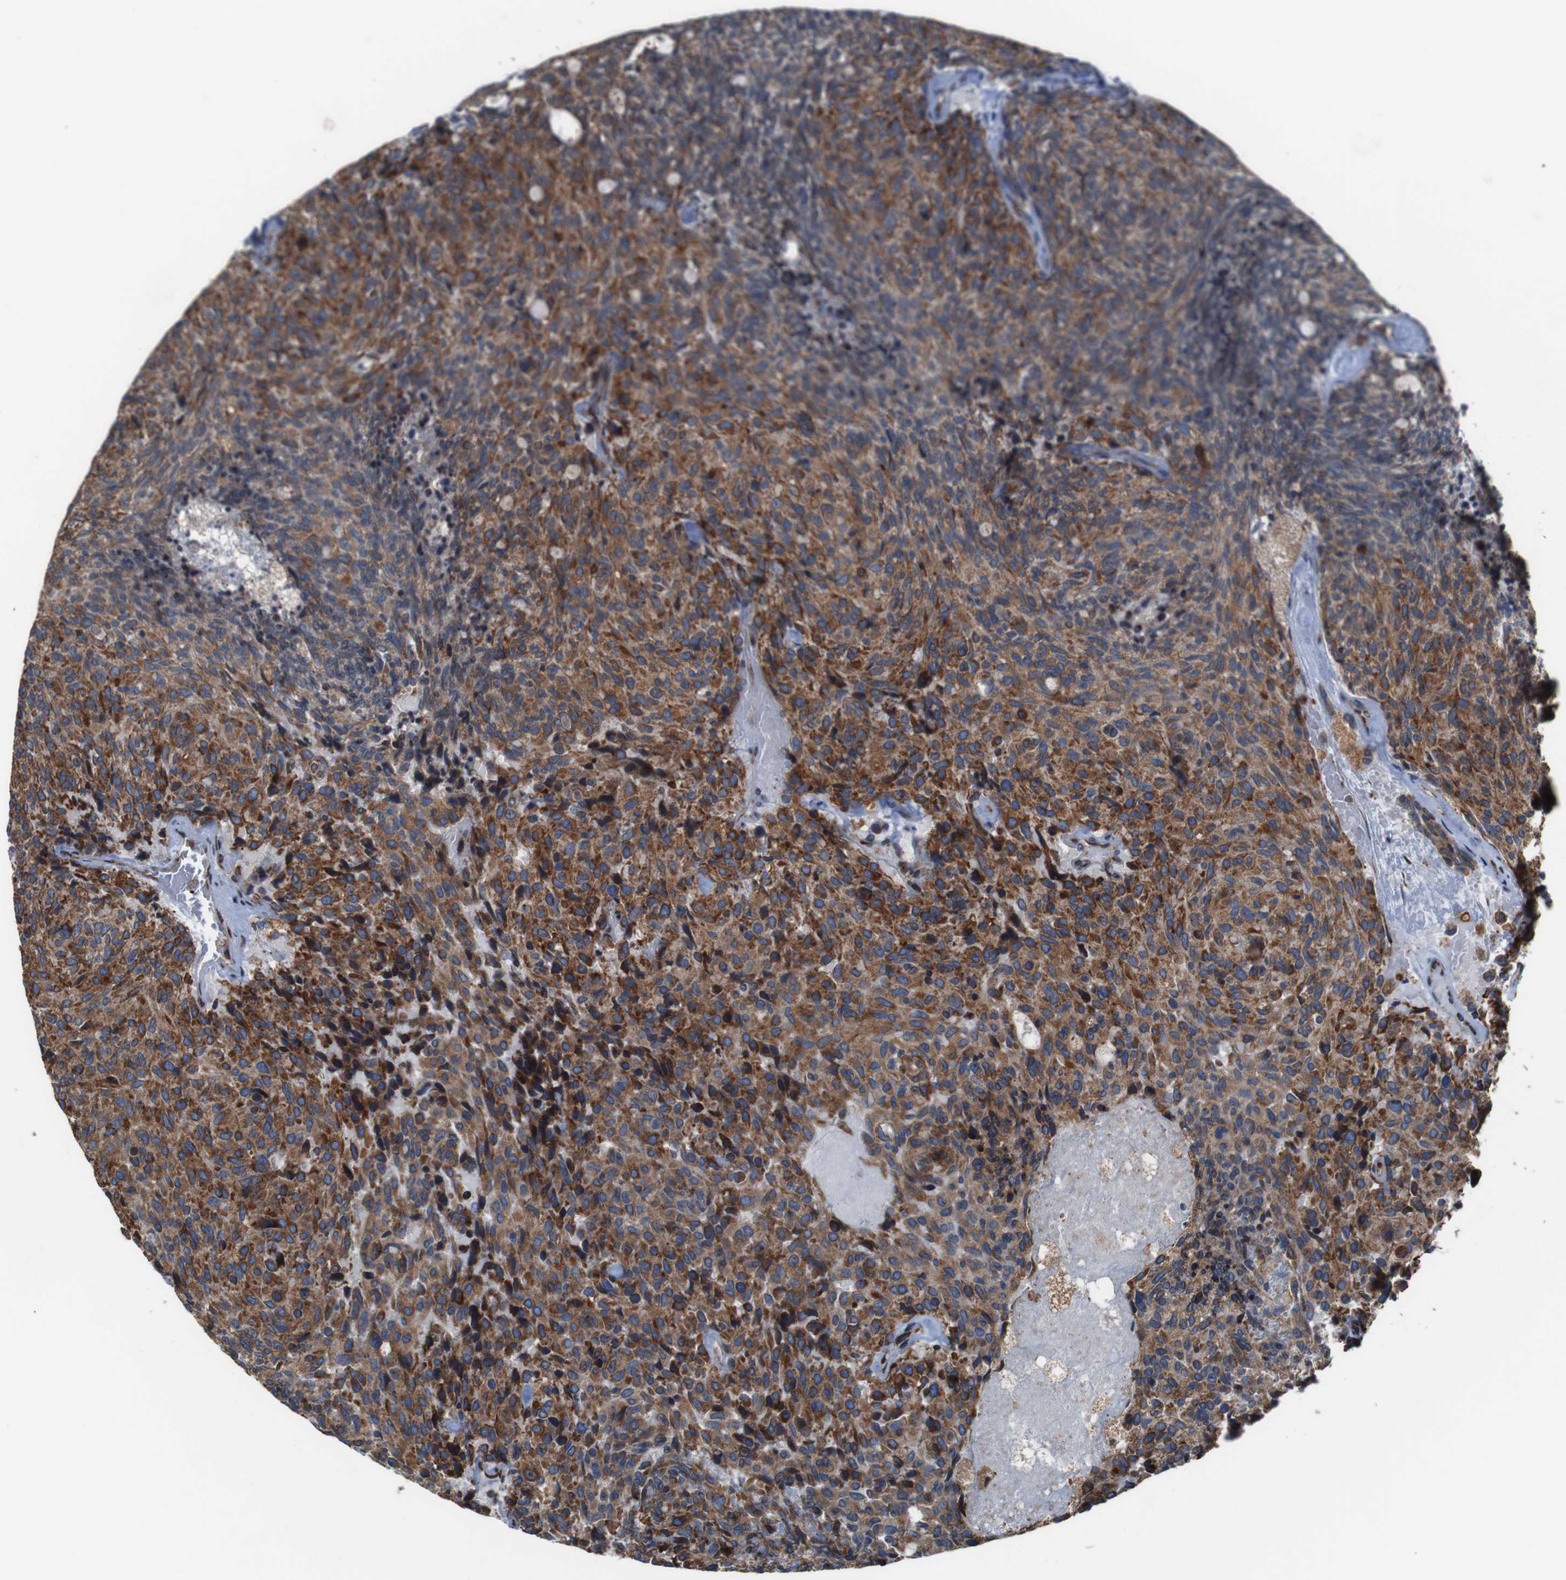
{"staining": {"intensity": "moderate", "quantity": ">75%", "location": "cytoplasmic/membranous"}, "tissue": "carcinoid", "cell_type": "Tumor cells", "image_type": "cancer", "snomed": [{"axis": "morphology", "description": "Carcinoid, malignant, NOS"}, {"axis": "topography", "description": "Pancreas"}], "caption": "A brown stain shows moderate cytoplasmic/membranous positivity of a protein in malignant carcinoid tumor cells.", "gene": "UGGT1", "patient": {"sex": "female", "age": 54}}